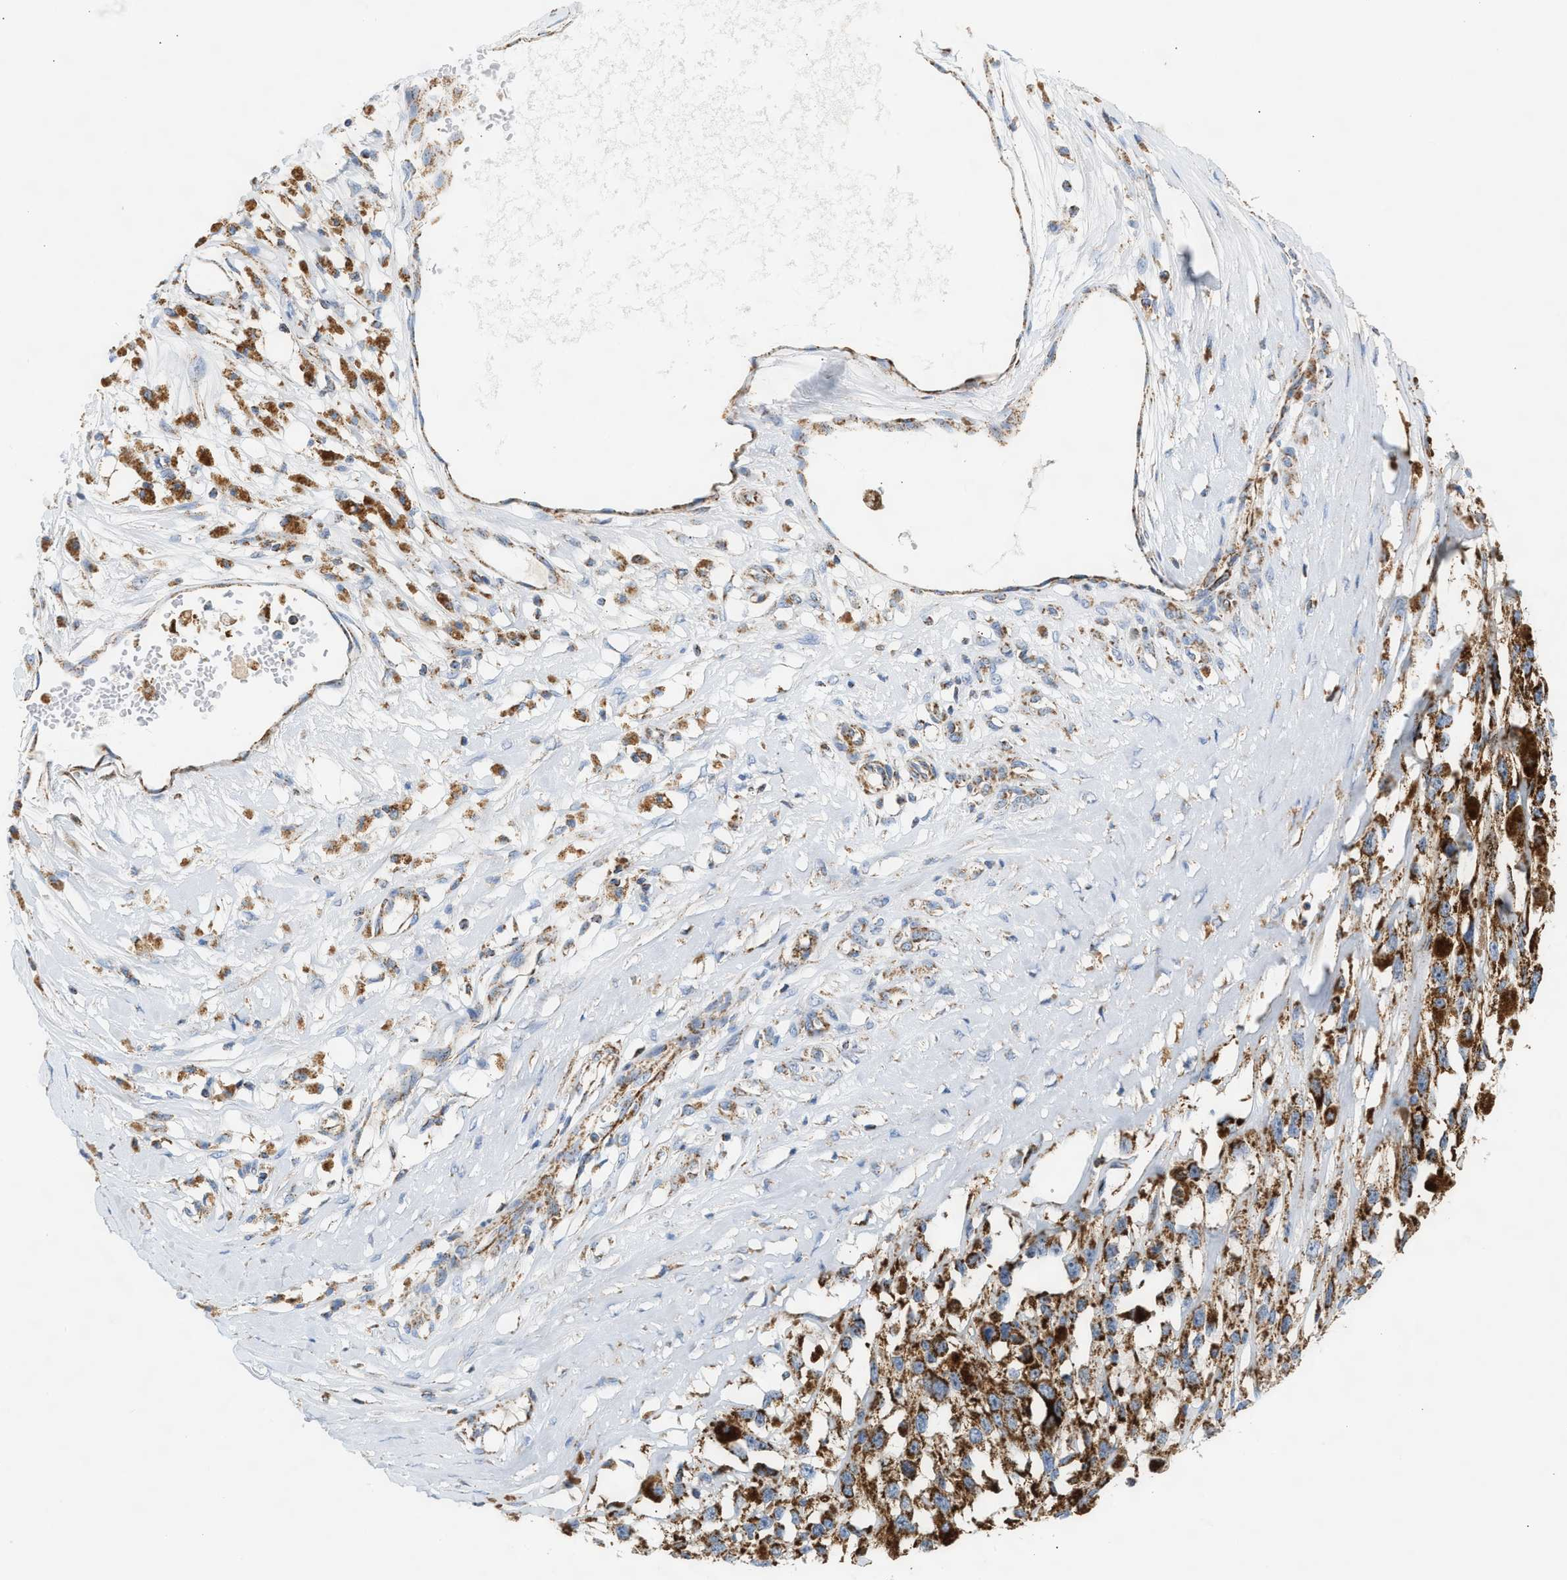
{"staining": {"intensity": "moderate", "quantity": ">75%", "location": "cytoplasmic/membranous"}, "tissue": "melanoma", "cell_type": "Tumor cells", "image_type": "cancer", "snomed": [{"axis": "morphology", "description": "Malignant melanoma, Metastatic site"}, {"axis": "topography", "description": "Lymph node"}], "caption": "Immunohistochemical staining of melanoma shows medium levels of moderate cytoplasmic/membranous positivity in approximately >75% of tumor cells. (DAB (3,3'-diaminobenzidine) IHC, brown staining for protein, blue staining for nuclei).", "gene": "OGDH", "patient": {"sex": "male", "age": 59}}